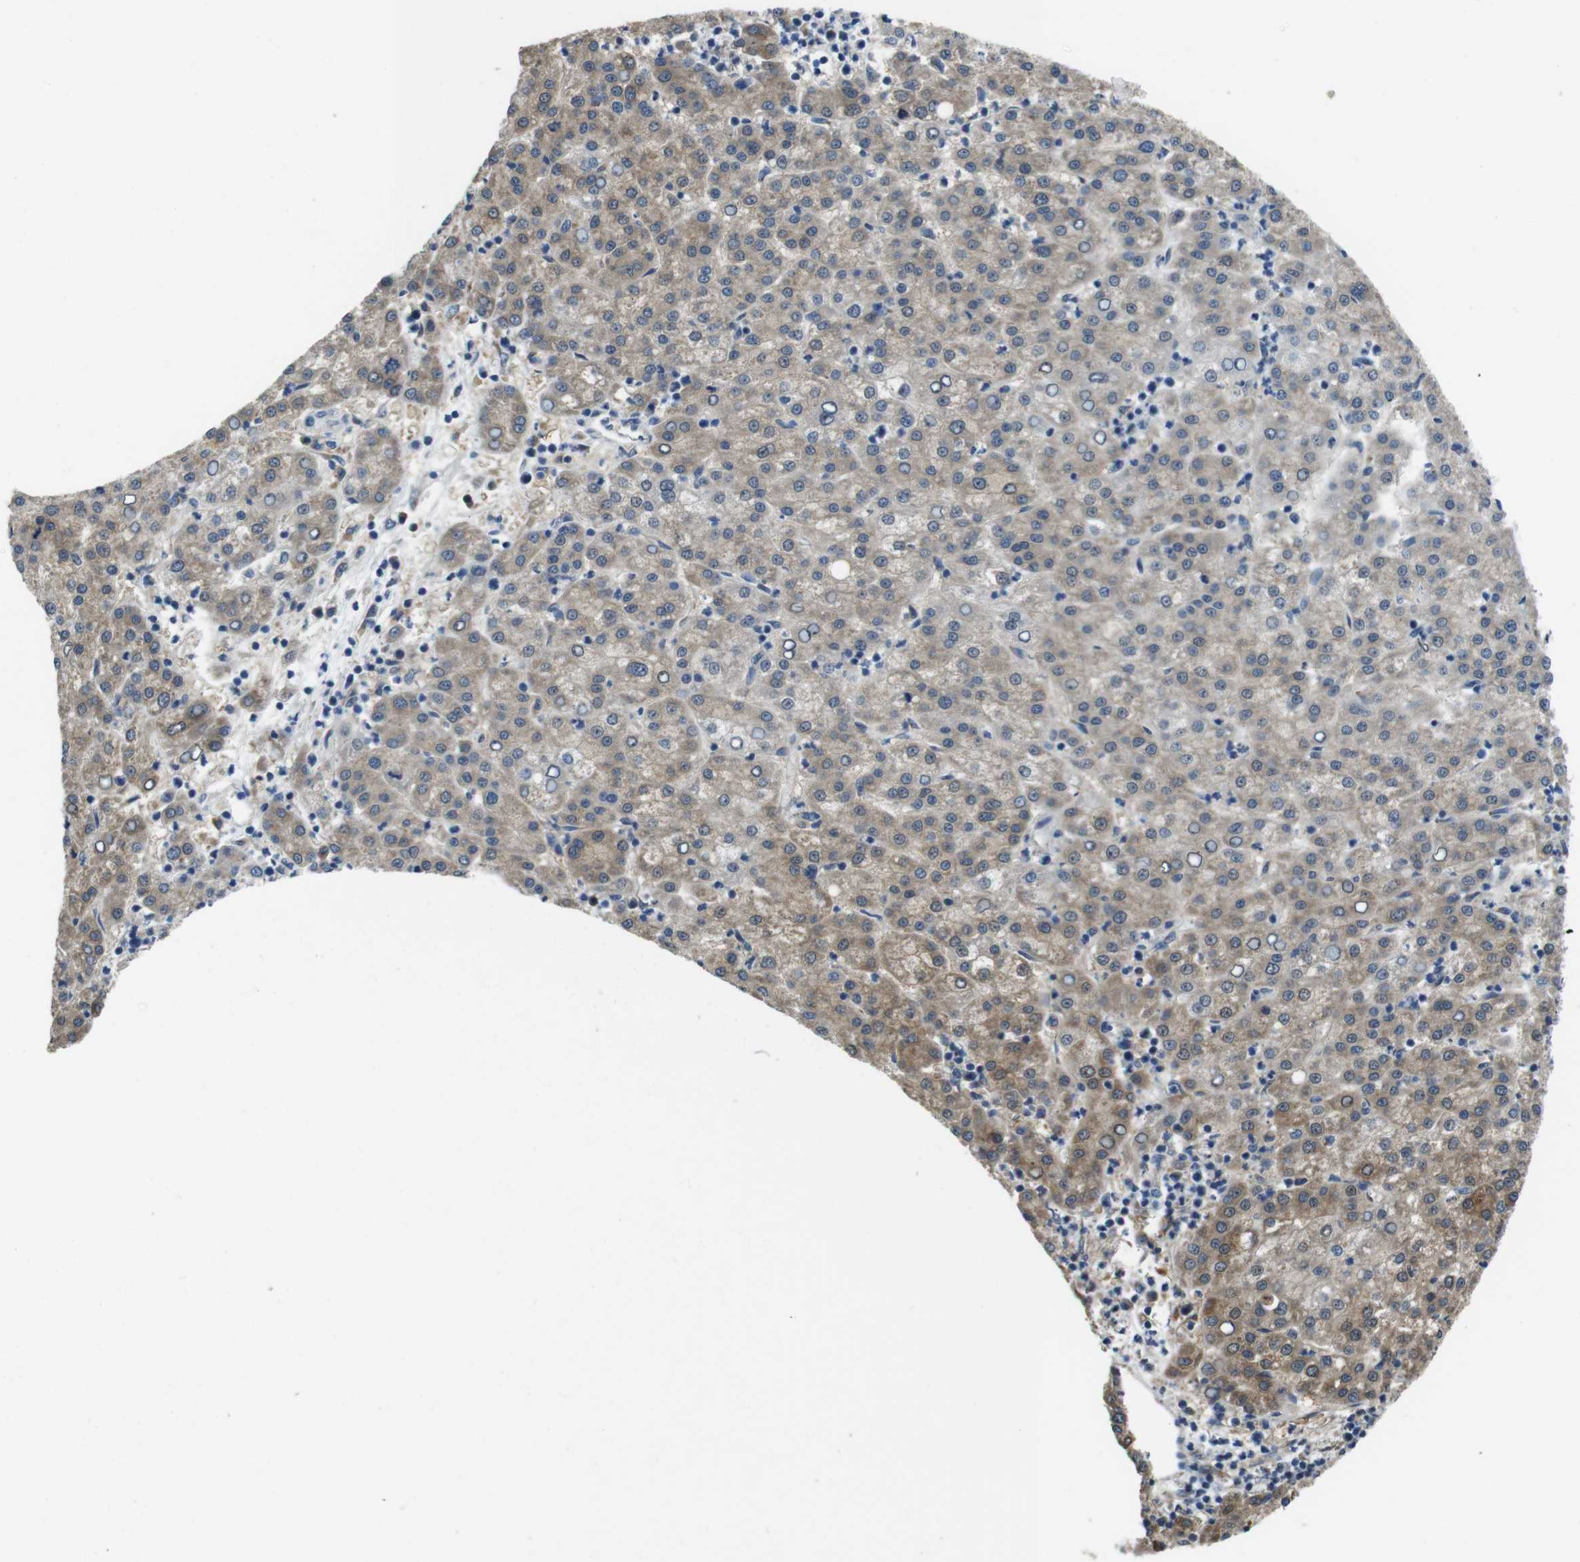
{"staining": {"intensity": "moderate", "quantity": ">75%", "location": "cytoplasmic/membranous"}, "tissue": "liver cancer", "cell_type": "Tumor cells", "image_type": "cancer", "snomed": [{"axis": "morphology", "description": "Carcinoma, Hepatocellular, NOS"}, {"axis": "topography", "description": "Liver"}], "caption": "IHC of hepatocellular carcinoma (liver) exhibits medium levels of moderate cytoplasmic/membranous positivity in approximately >75% of tumor cells.", "gene": "RAB6A", "patient": {"sex": "female", "age": 58}}